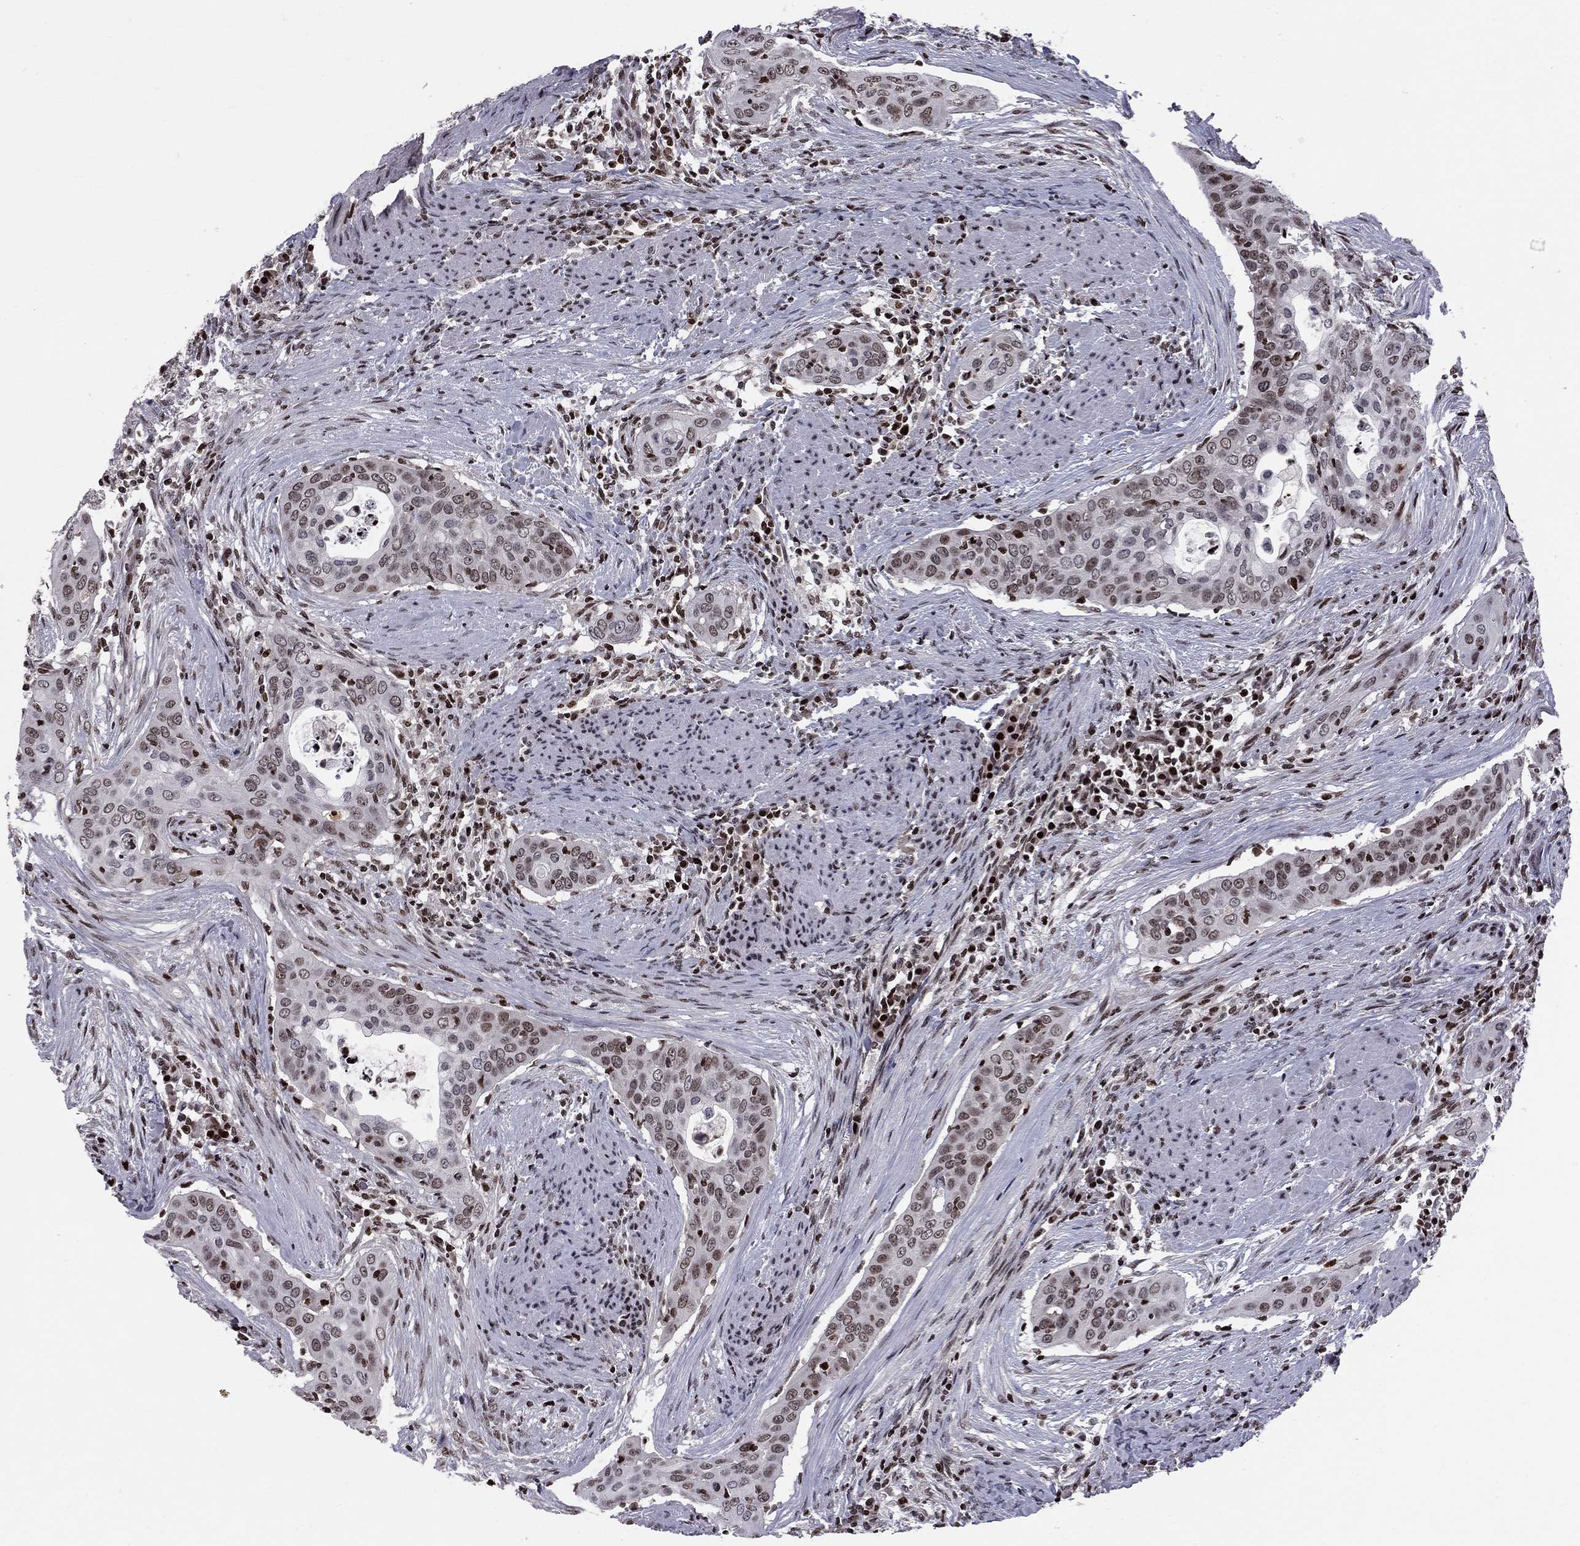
{"staining": {"intensity": "moderate", "quantity": ">75%", "location": "nuclear"}, "tissue": "urothelial cancer", "cell_type": "Tumor cells", "image_type": "cancer", "snomed": [{"axis": "morphology", "description": "Urothelial carcinoma, High grade"}, {"axis": "topography", "description": "Urinary bladder"}], "caption": "High-magnification brightfield microscopy of high-grade urothelial carcinoma stained with DAB (3,3'-diaminobenzidine) (brown) and counterstained with hematoxylin (blue). tumor cells exhibit moderate nuclear staining is identified in approximately>75% of cells. (Stains: DAB (3,3'-diaminobenzidine) in brown, nuclei in blue, Microscopy: brightfield microscopy at high magnification).", "gene": "RNASEH2C", "patient": {"sex": "male", "age": 82}}